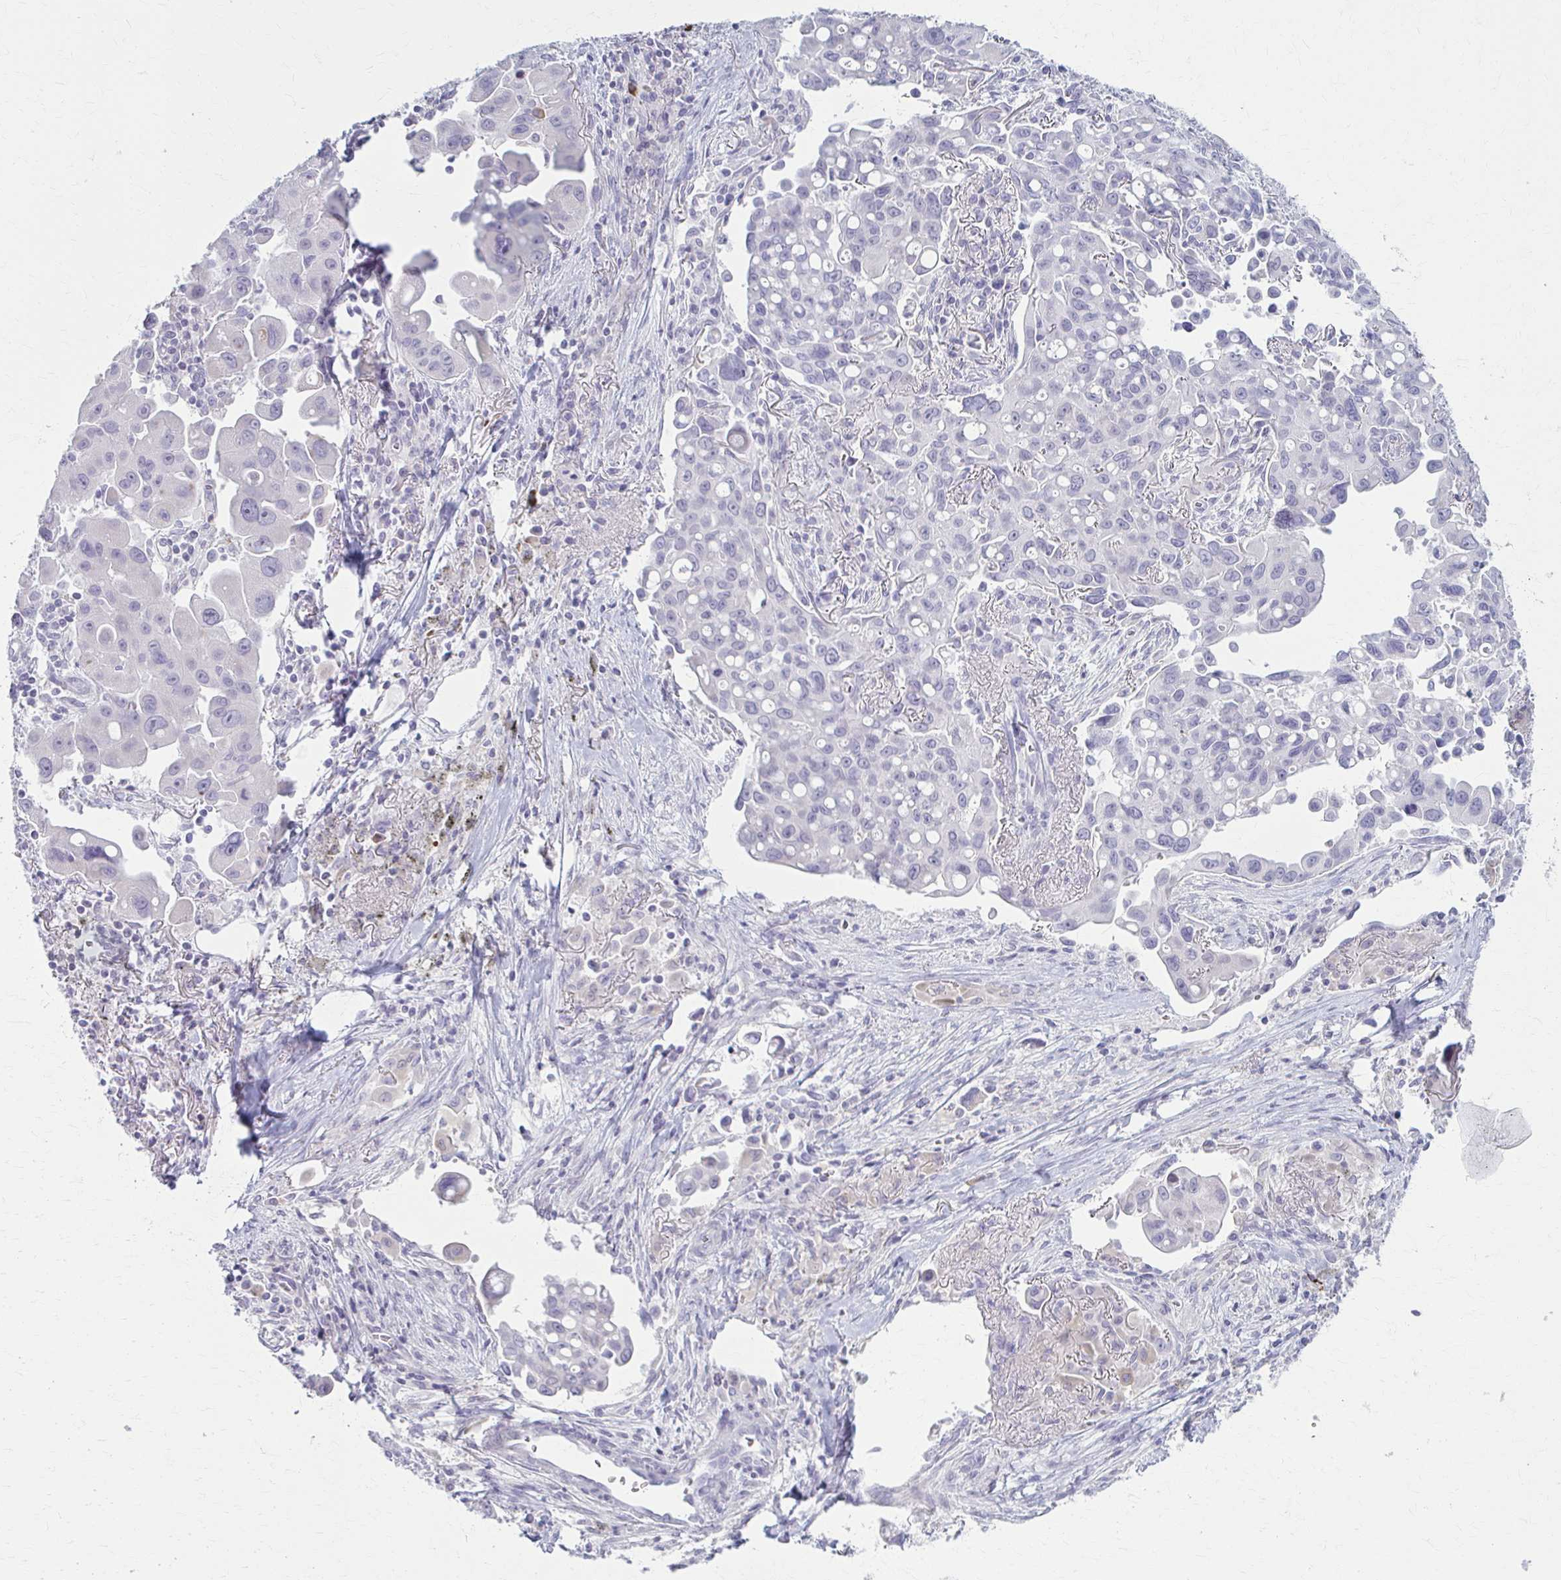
{"staining": {"intensity": "negative", "quantity": "none", "location": "none"}, "tissue": "lung cancer", "cell_type": "Tumor cells", "image_type": "cancer", "snomed": [{"axis": "morphology", "description": "Adenocarcinoma, NOS"}, {"axis": "topography", "description": "Lung"}], "caption": "Immunohistochemistry histopathology image of neoplastic tissue: lung cancer stained with DAB (3,3'-diaminobenzidine) shows no significant protein staining in tumor cells.", "gene": "LDLRAP1", "patient": {"sex": "male", "age": 68}}